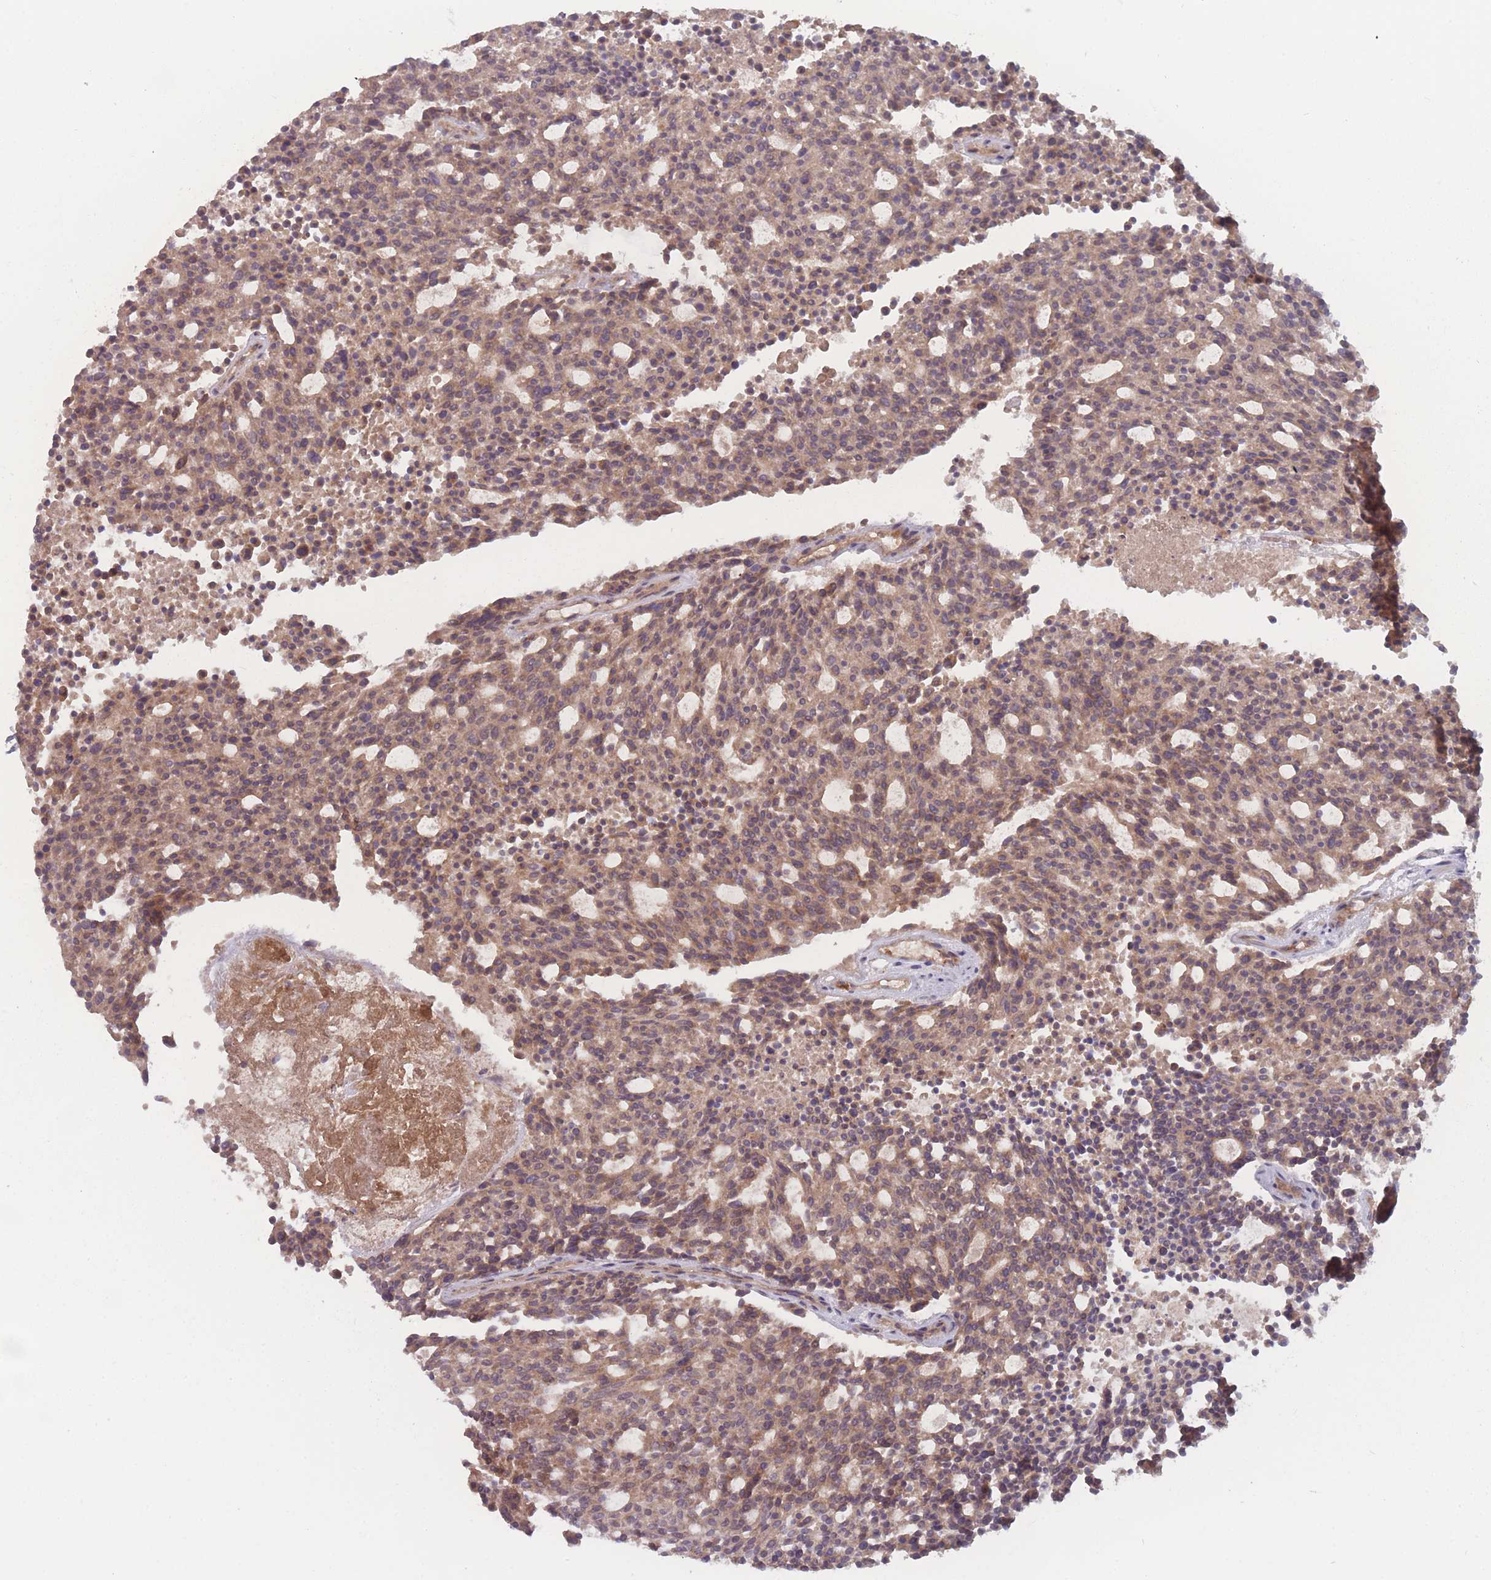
{"staining": {"intensity": "moderate", "quantity": ">75%", "location": "cytoplasmic/membranous"}, "tissue": "carcinoid", "cell_type": "Tumor cells", "image_type": "cancer", "snomed": [{"axis": "morphology", "description": "Carcinoid, malignant, NOS"}, {"axis": "topography", "description": "Pancreas"}], "caption": "Carcinoid (malignant) stained with immunohistochemistry shows moderate cytoplasmic/membranous staining in about >75% of tumor cells. The protein is shown in brown color, while the nuclei are stained blue.", "gene": "ATP5MG", "patient": {"sex": "female", "age": 54}}